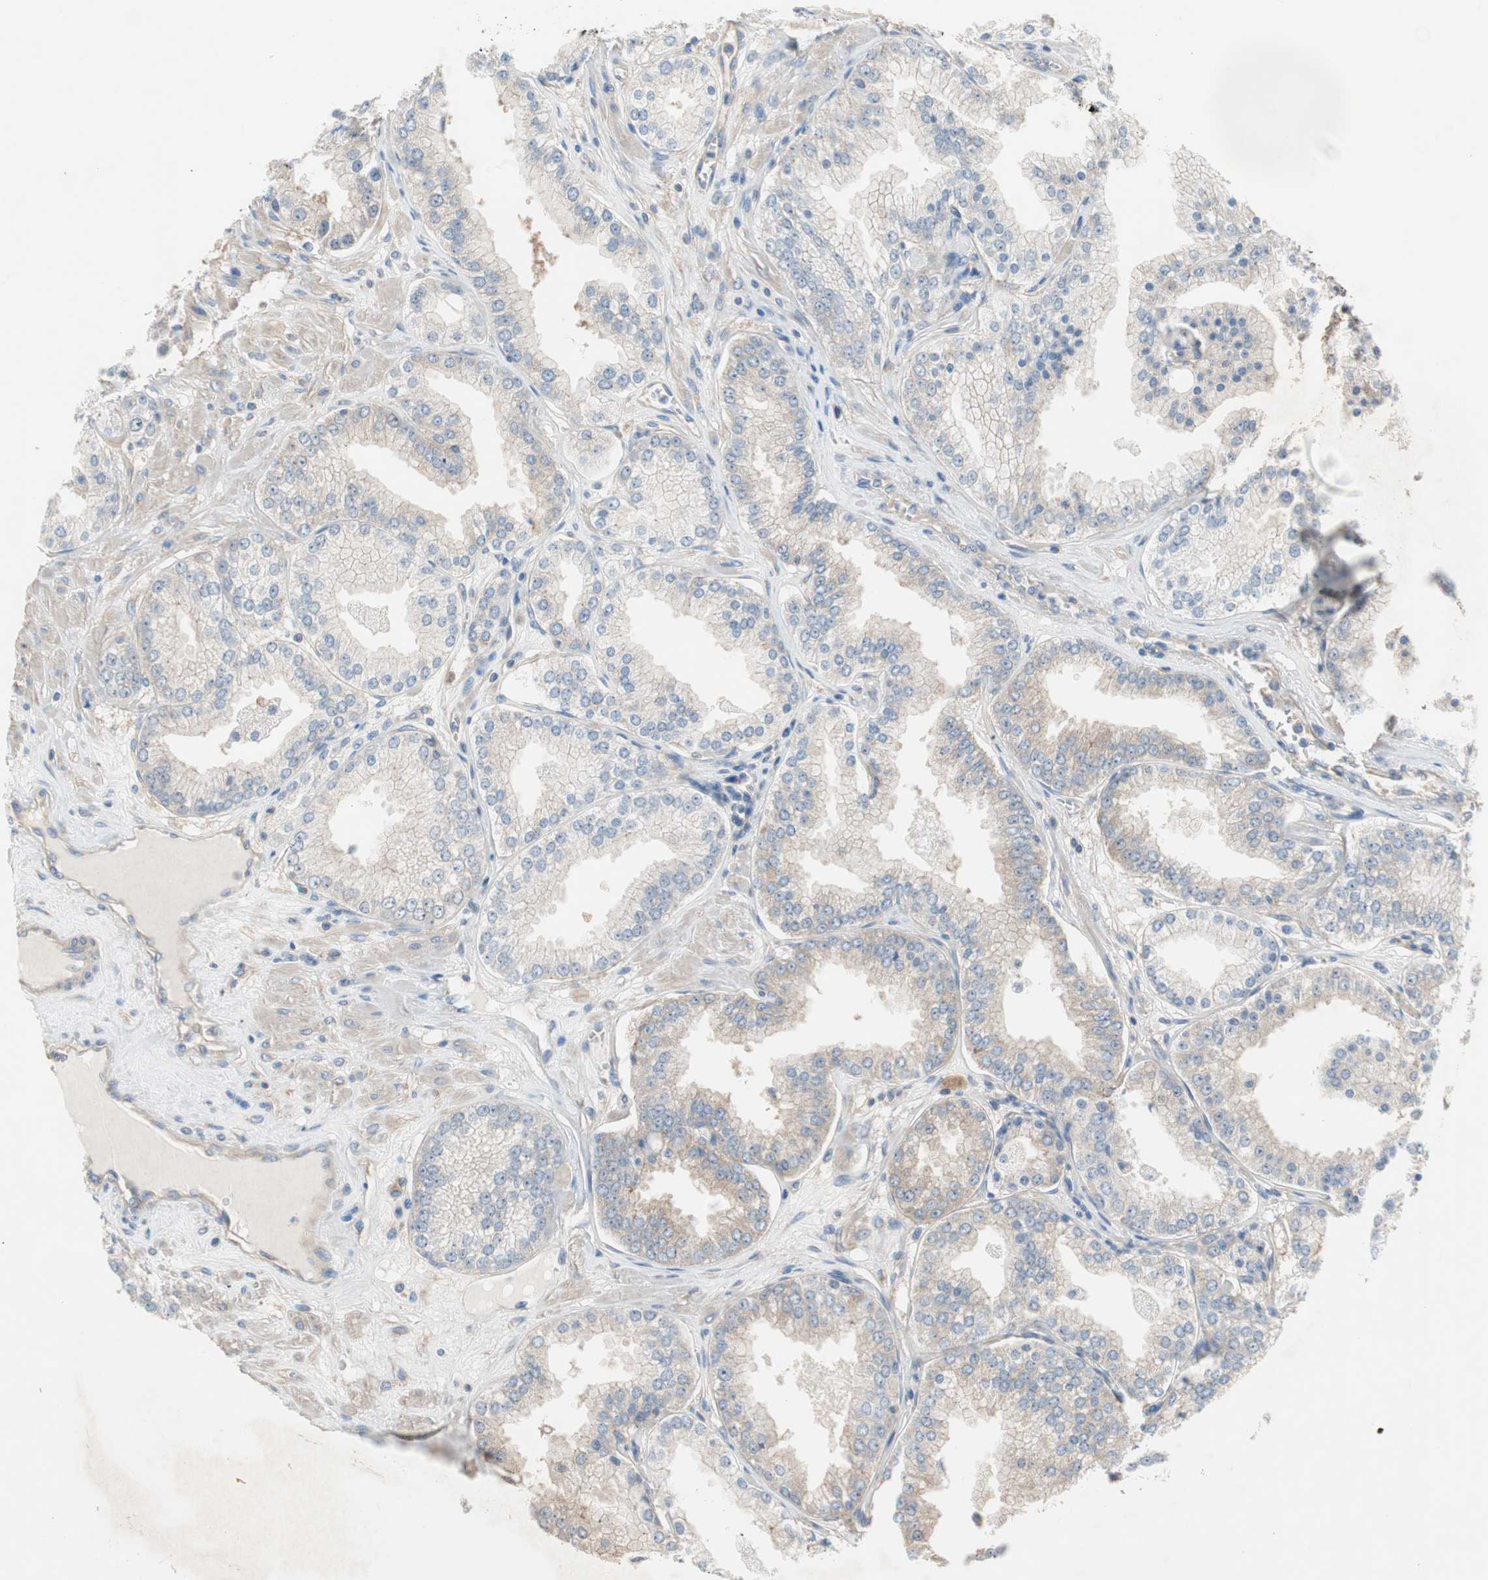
{"staining": {"intensity": "negative", "quantity": "none", "location": "none"}, "tissue": "prostate cancer", "cell_type": "Tumor cells", "image_type": "cancer", "snomed": [{"axis": "morphology", "description": "Adenocarcinoma, High grade"}, {"axis": "topography", "description": "Prostate"}], "caption": "Immunohistochemical staining of prostate cancer (adenocarcinoma (high-grade)) exhibits no significant staining in tumor cells.", "gene": "GLUL", "patient": {"sex": "male", "age": 61}}